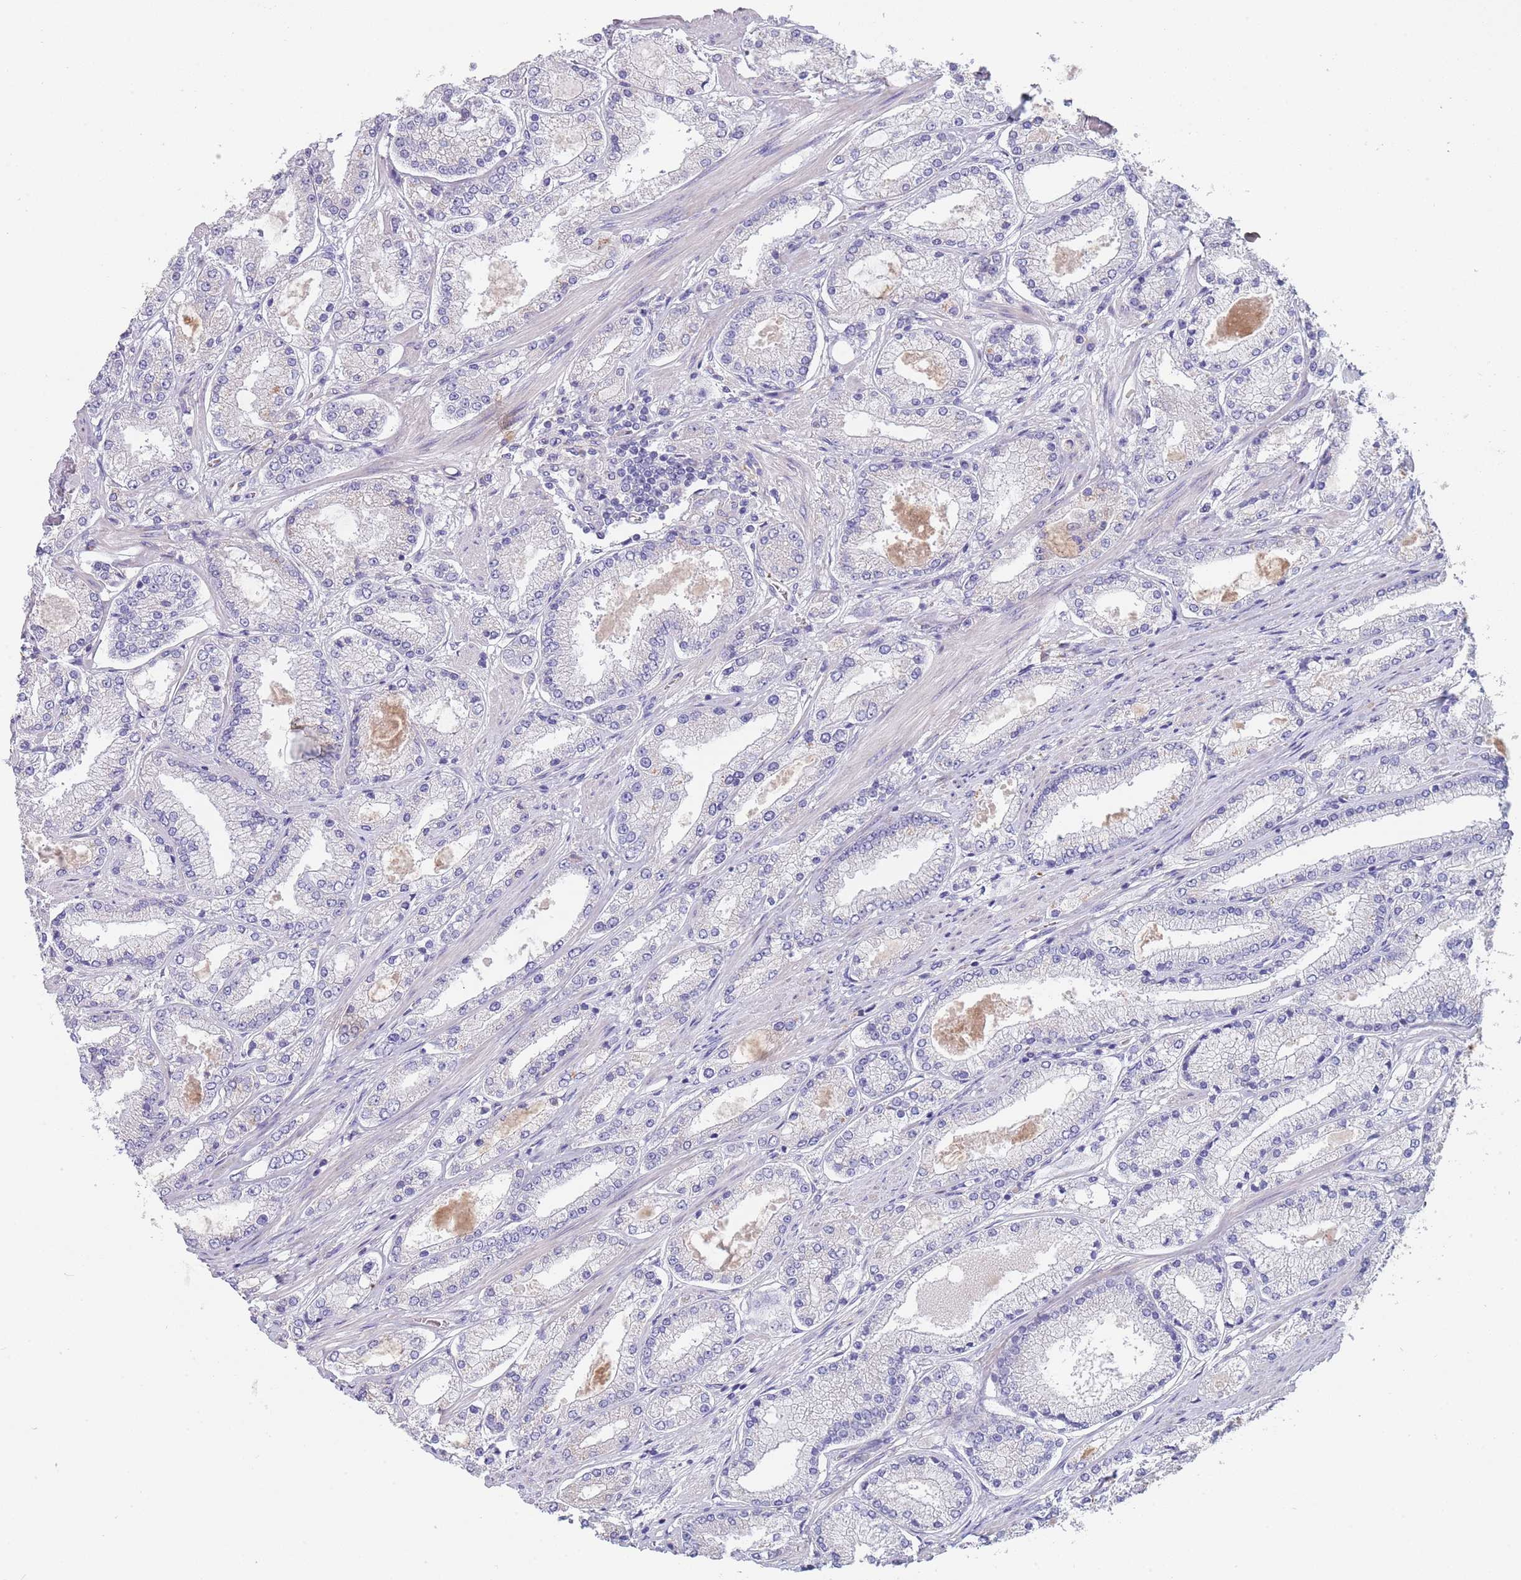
{"staining": {"intensity": "negative", "quantity": "none", "location": "none"}, "tissue": "prostate cancer", "cell_type": "Tumor cells", "image_type": "cancer", "snomed": [{"axis": "morphology", "description": "Adenocarcinoma, High grade"}, {"axis": "topography", "description": "Prostate"}], "caption": "Tumor cells show no significant protein positivity in adenocarcinoma (high-grade) (prostate). Nuclei are stained in blue.", "gene": "MAN1C1", "patient": {"sex": "male", "age": 69}}